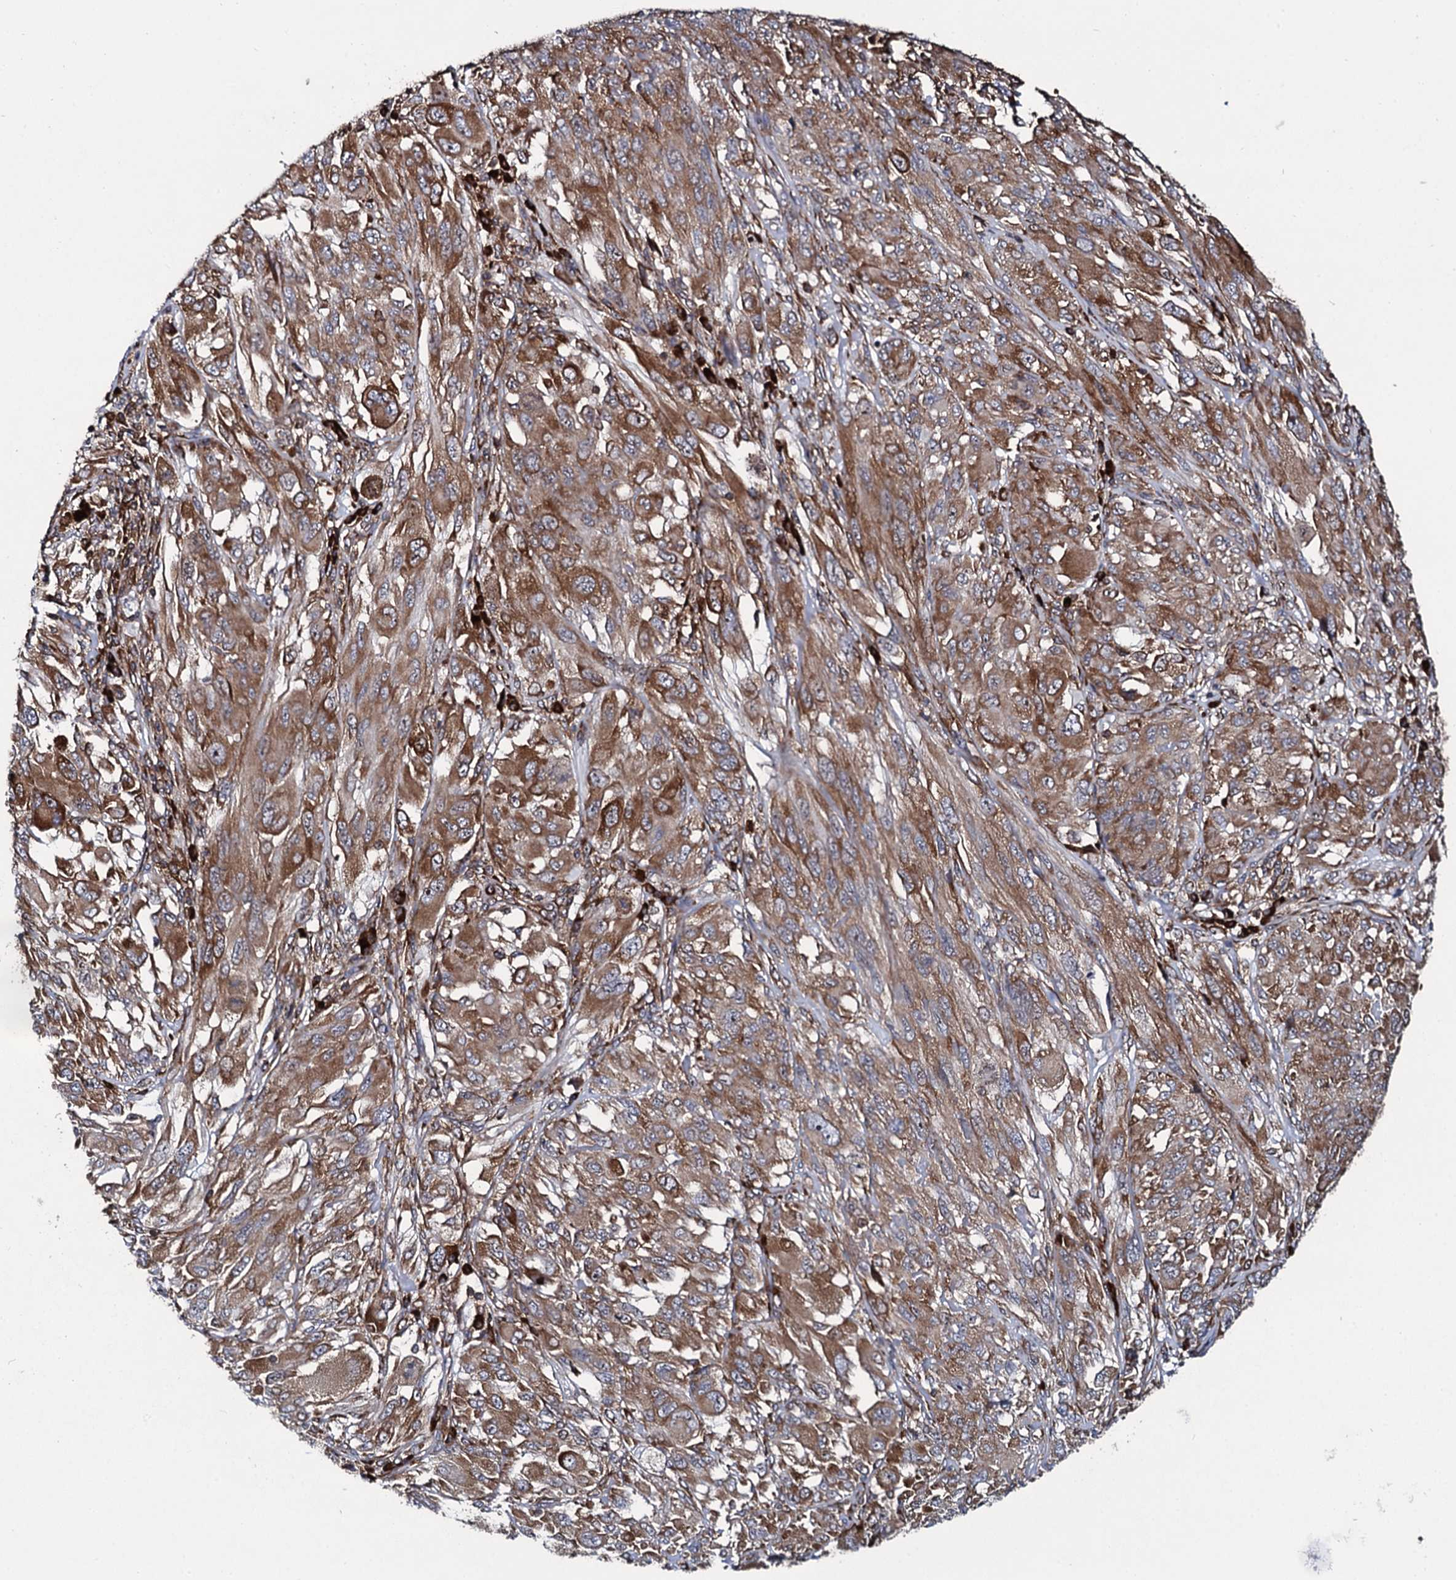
{"staining": {"intensity": "moderate", "quantity": ">75%", "location": "cytoplasmic/membranous"}, "tissue": "melanoma", "cell_type": "Tumor cells", "image_type": "cancer", "snomed": [{"axis": "morphology", "description": "Malignant melanoma, NOS"}, {"axis": "topography", "description": "Skin"}], "caption": "IHC image of neoplastic tissue: human malignant melanoma stained using immunohistochemistry displays medium levels of moderate protein expression localized specifically in the cytoplasmic/membranous of tumor cells, appearing as a cytoplasmic/membranous brown color.", "gene": "SPTY2D1", "patient": {"sex": "female", "age": 91}}